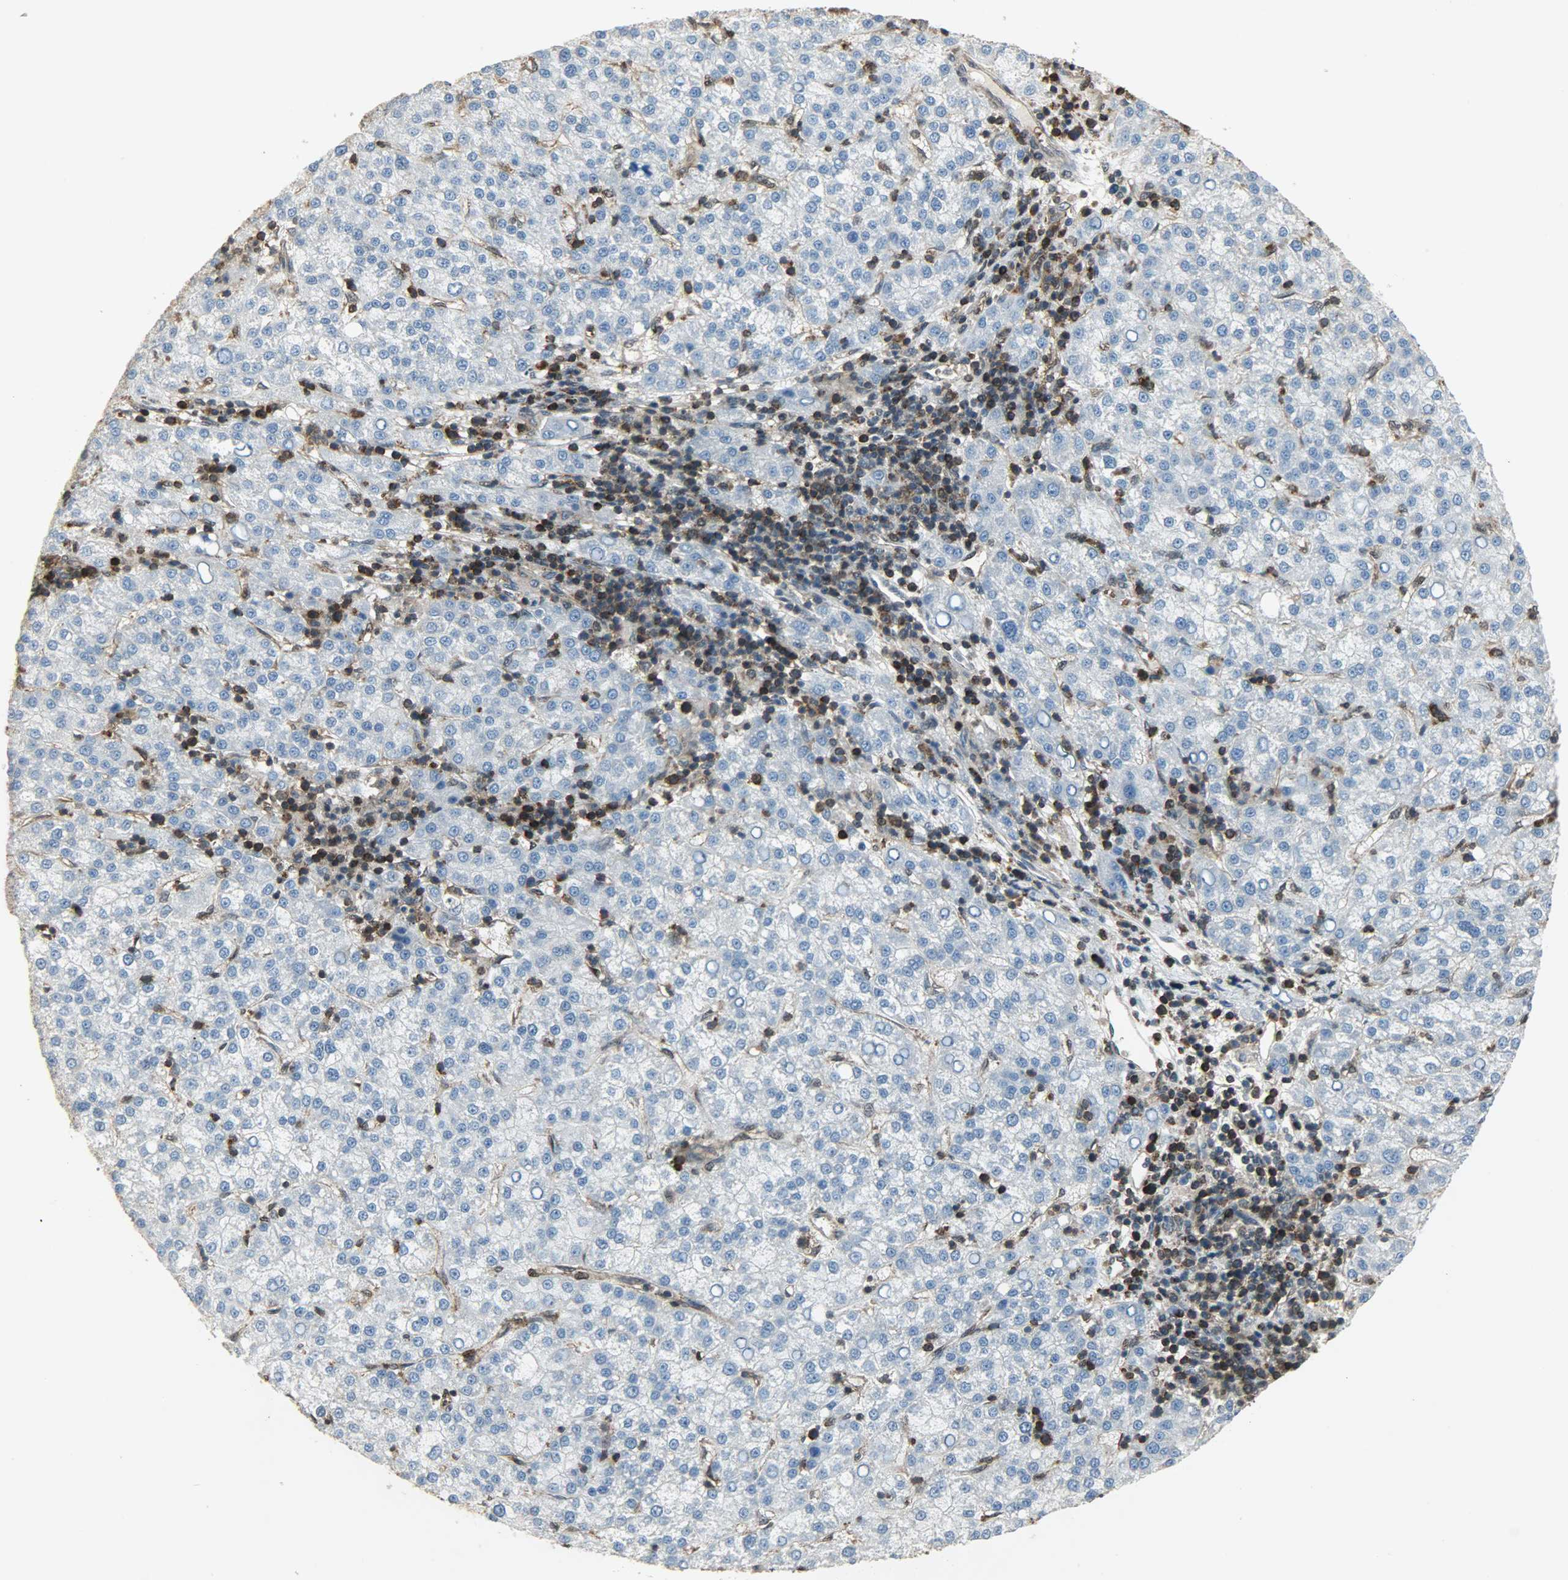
{"staining": {"intensity": "negative", "quantity": "none", "location": "none"}, "tissue": "liver cancer", "cell_type": "Tumor cells", "image_type": "cancer", "snomed": [{"axis": "morphology", "description": "Carcinoma, Hepatocellular, NOS"}, {"axis": "topography", "description": "Liver"}], "caption": "Immunohistochemistry photomicrograph of neoplastic tissue: hepatocellular carcinoma (liver) stained with DAB (3,3'-diaminobenzidine) shows no significant protein staining in tumor cells. Brightfield microscopy of IHC stained with DAB (brown) and hematoxylin (blue), captured at high magnification.", "gene": "LDHB", "patient": {"sex": "female", "age": 58}}